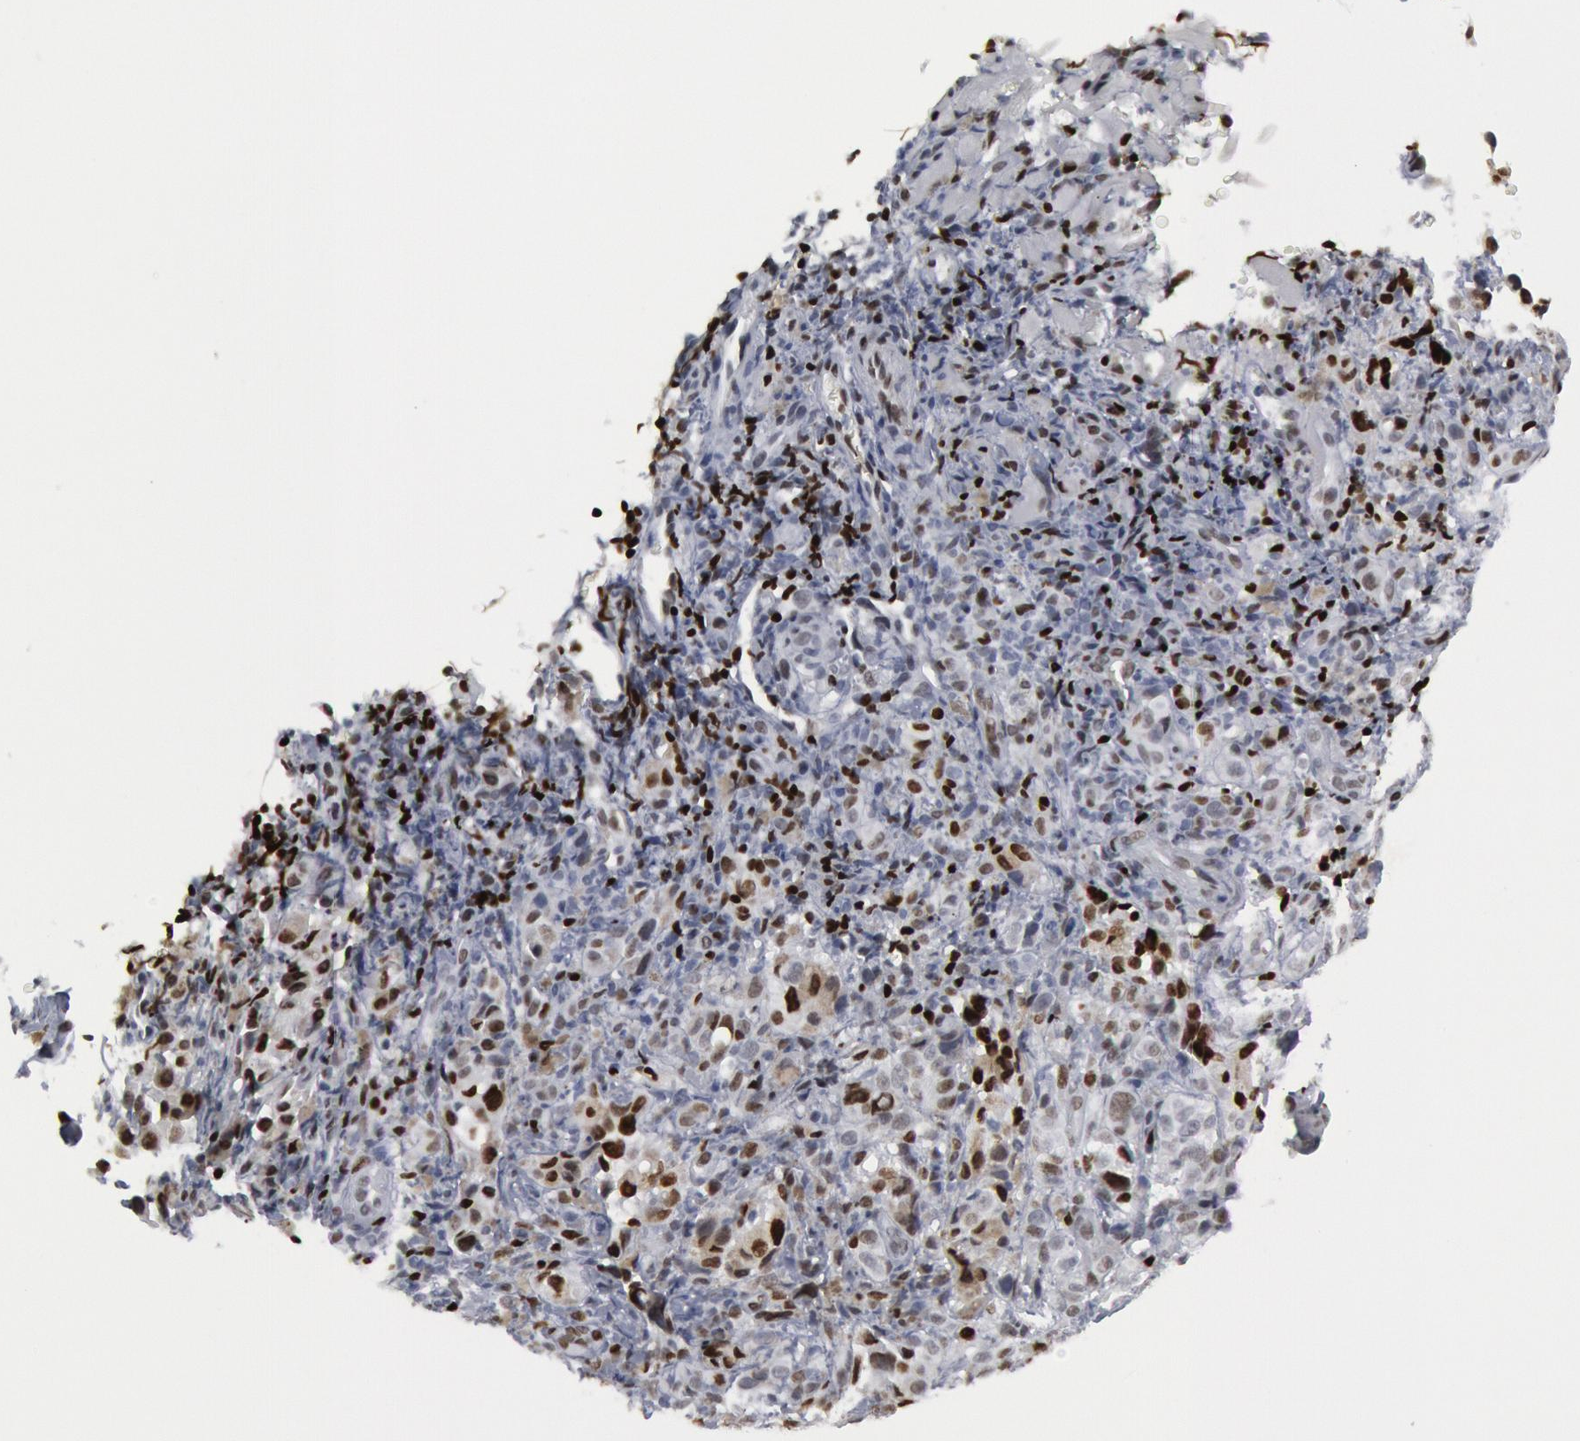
{"staining": {"intensity": "moderate", "quantity": "25%-75%", "location": "nuclear"}, "tissue": "melanoma", "cell_type": "Tumor cells", "image_type": "cancer", "snomed": [{"axis": "morphology", "description": "Malignant melanoma, NOS"}, {"axis": "topography", "description": "Skin"}], "caption": "DAB (3,3'-diaminobenzidine) immunohistochemical staining of melanoma displays moderate nuclear protein expression in about 25%-75% of tumor cells. (Stains: DAB in brown, nuclei in blue, Microscopy: brightfield microscopy at high magnification).", "gene": "MECP2", "patient": {"sex": "male", "age": 75}}